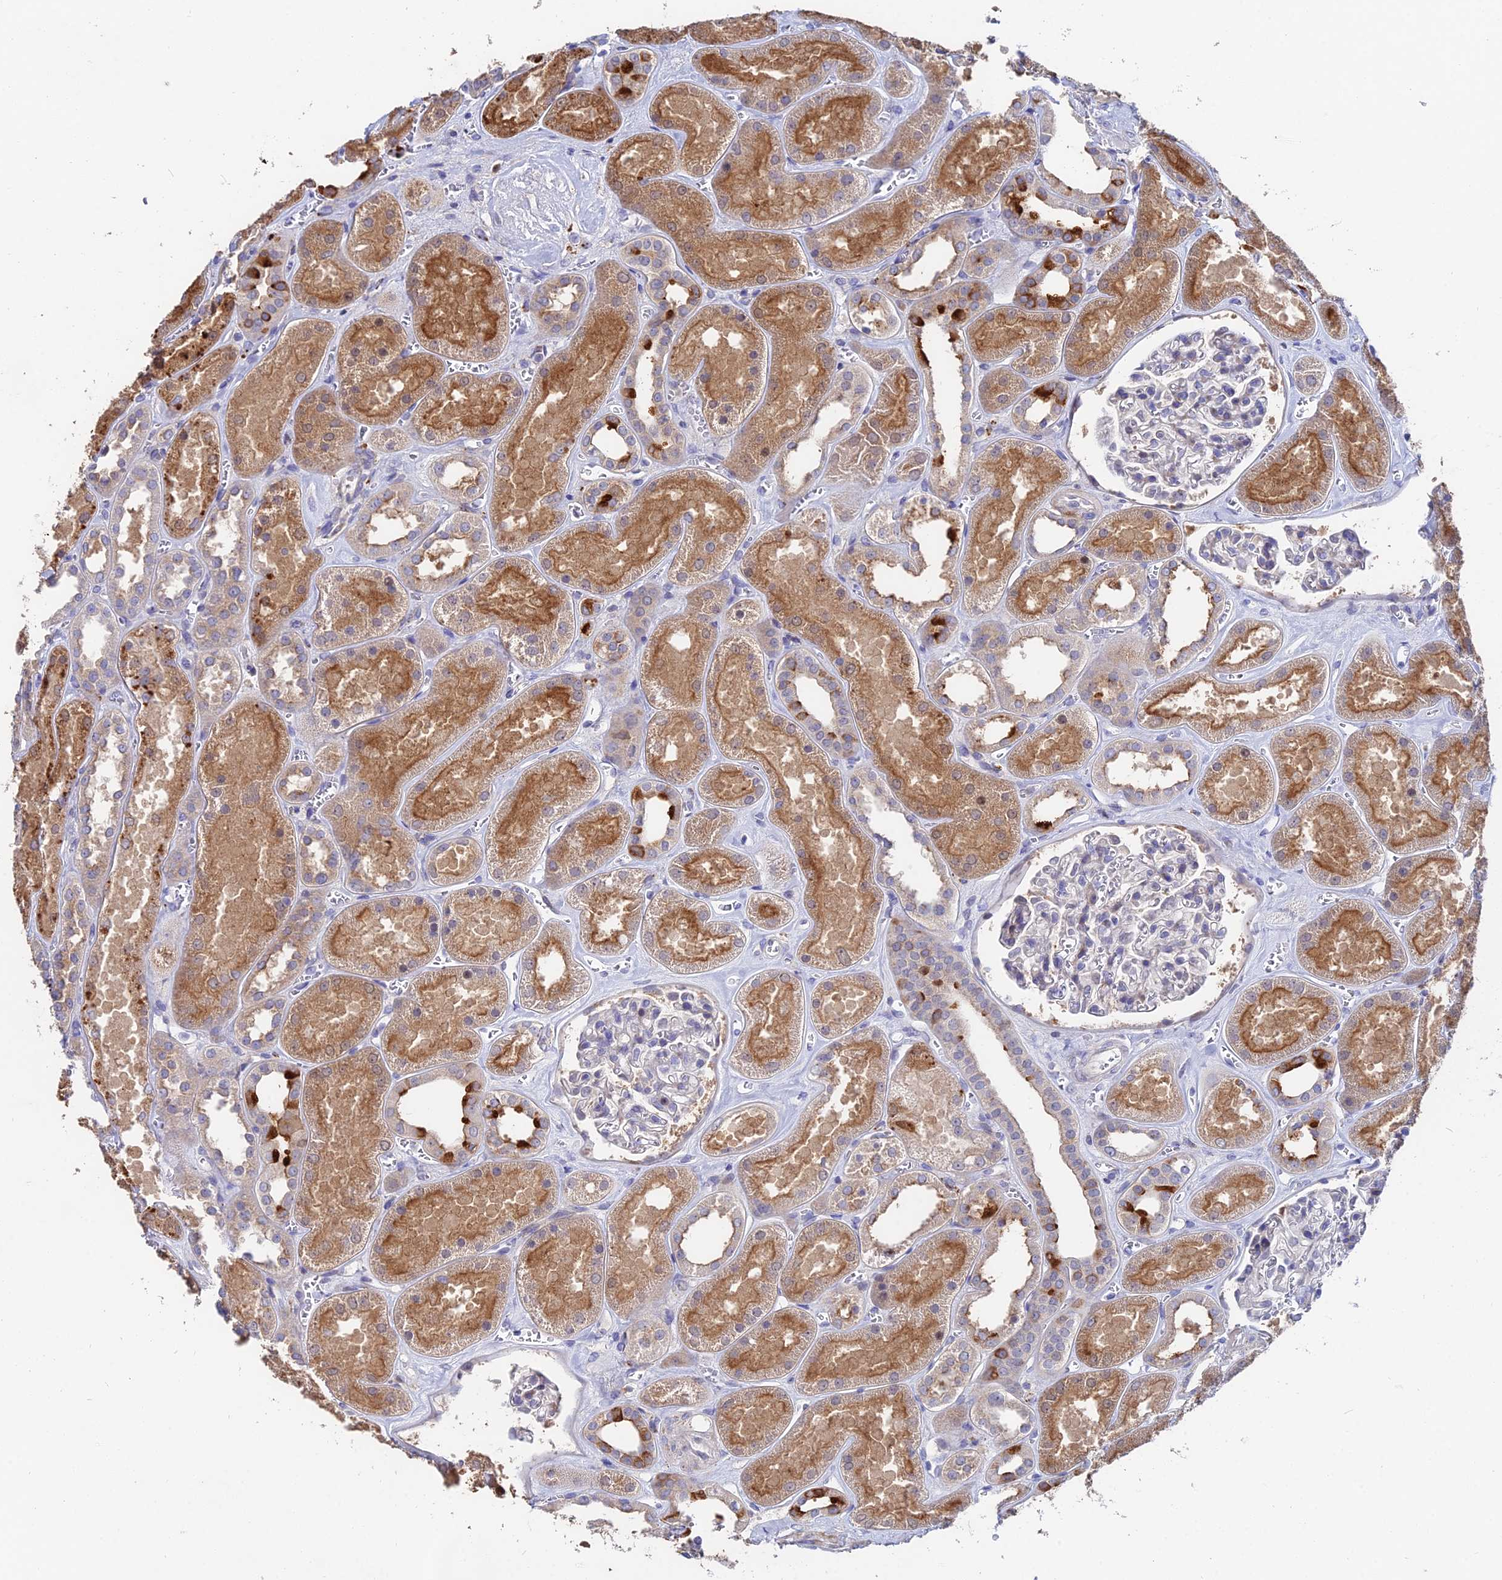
{"staining": {"intensity": "weak", "quantity": "<25%", "location": "cytoplasmic/membranous"}, "tissue": "kidney", "cell_type": "Cells in glomeruli", "image_type": "normal", "snomed": [{"axis": "morphology", "description": "Normal tissue, NOS"}, {"axis": "morphology", "description": "Adenocarcinoma, NOS"}, {"axis": "topography", "description": "Kidney"}], "caption": "DAB (3,3'-diaminobenzidine) immunohistochemical staining of normal human kidney demonstrates no significant expression in cells in glomeruli.", "gene": "ACTR5", "patient": {"sex": "female", "age": 68}}